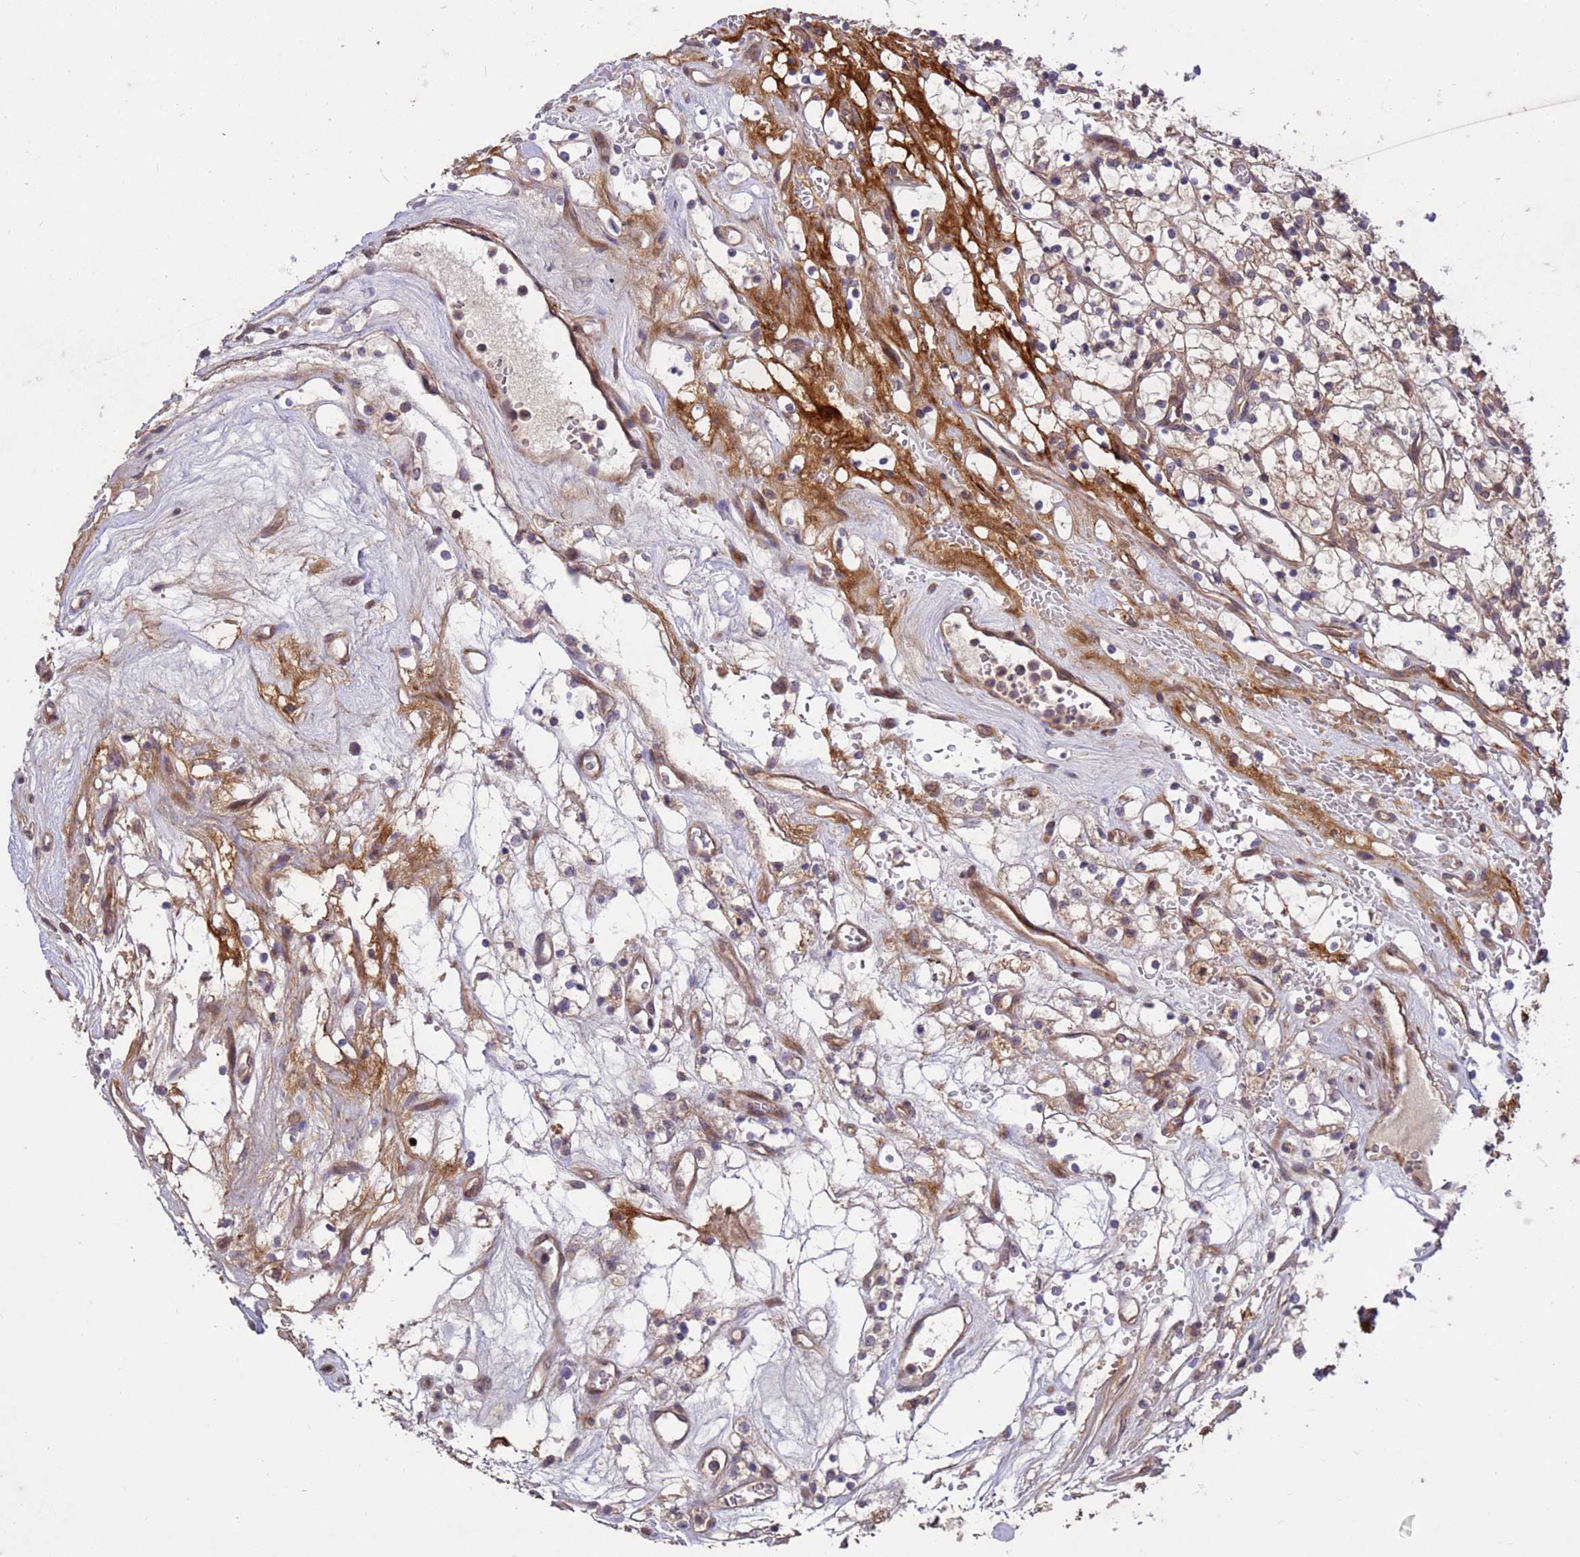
{"staining": {"intensity": "weak", "quantity": ">75%", "location": "cytoplasmic/membranous"}, "tissue": "renal cancer", "cell_type": "Tumor cells", "image_type": "cancer", "snomed": [{"axis": "morphology", "description": "Adenocarcinoma, NOS"}, {"axis": "topography", "description": "Kidney"}], "caption": "Immunohistochemical staining of human renal cancer (adenocarcinoma) shows weak cytoplasmic/membranous protein staining in approximately >75% of tumor cells. (IHC, brightfield microscopy, high magnification).", "gene": "PPP2CB", "patient": {"sex": "female", "age": 69}}